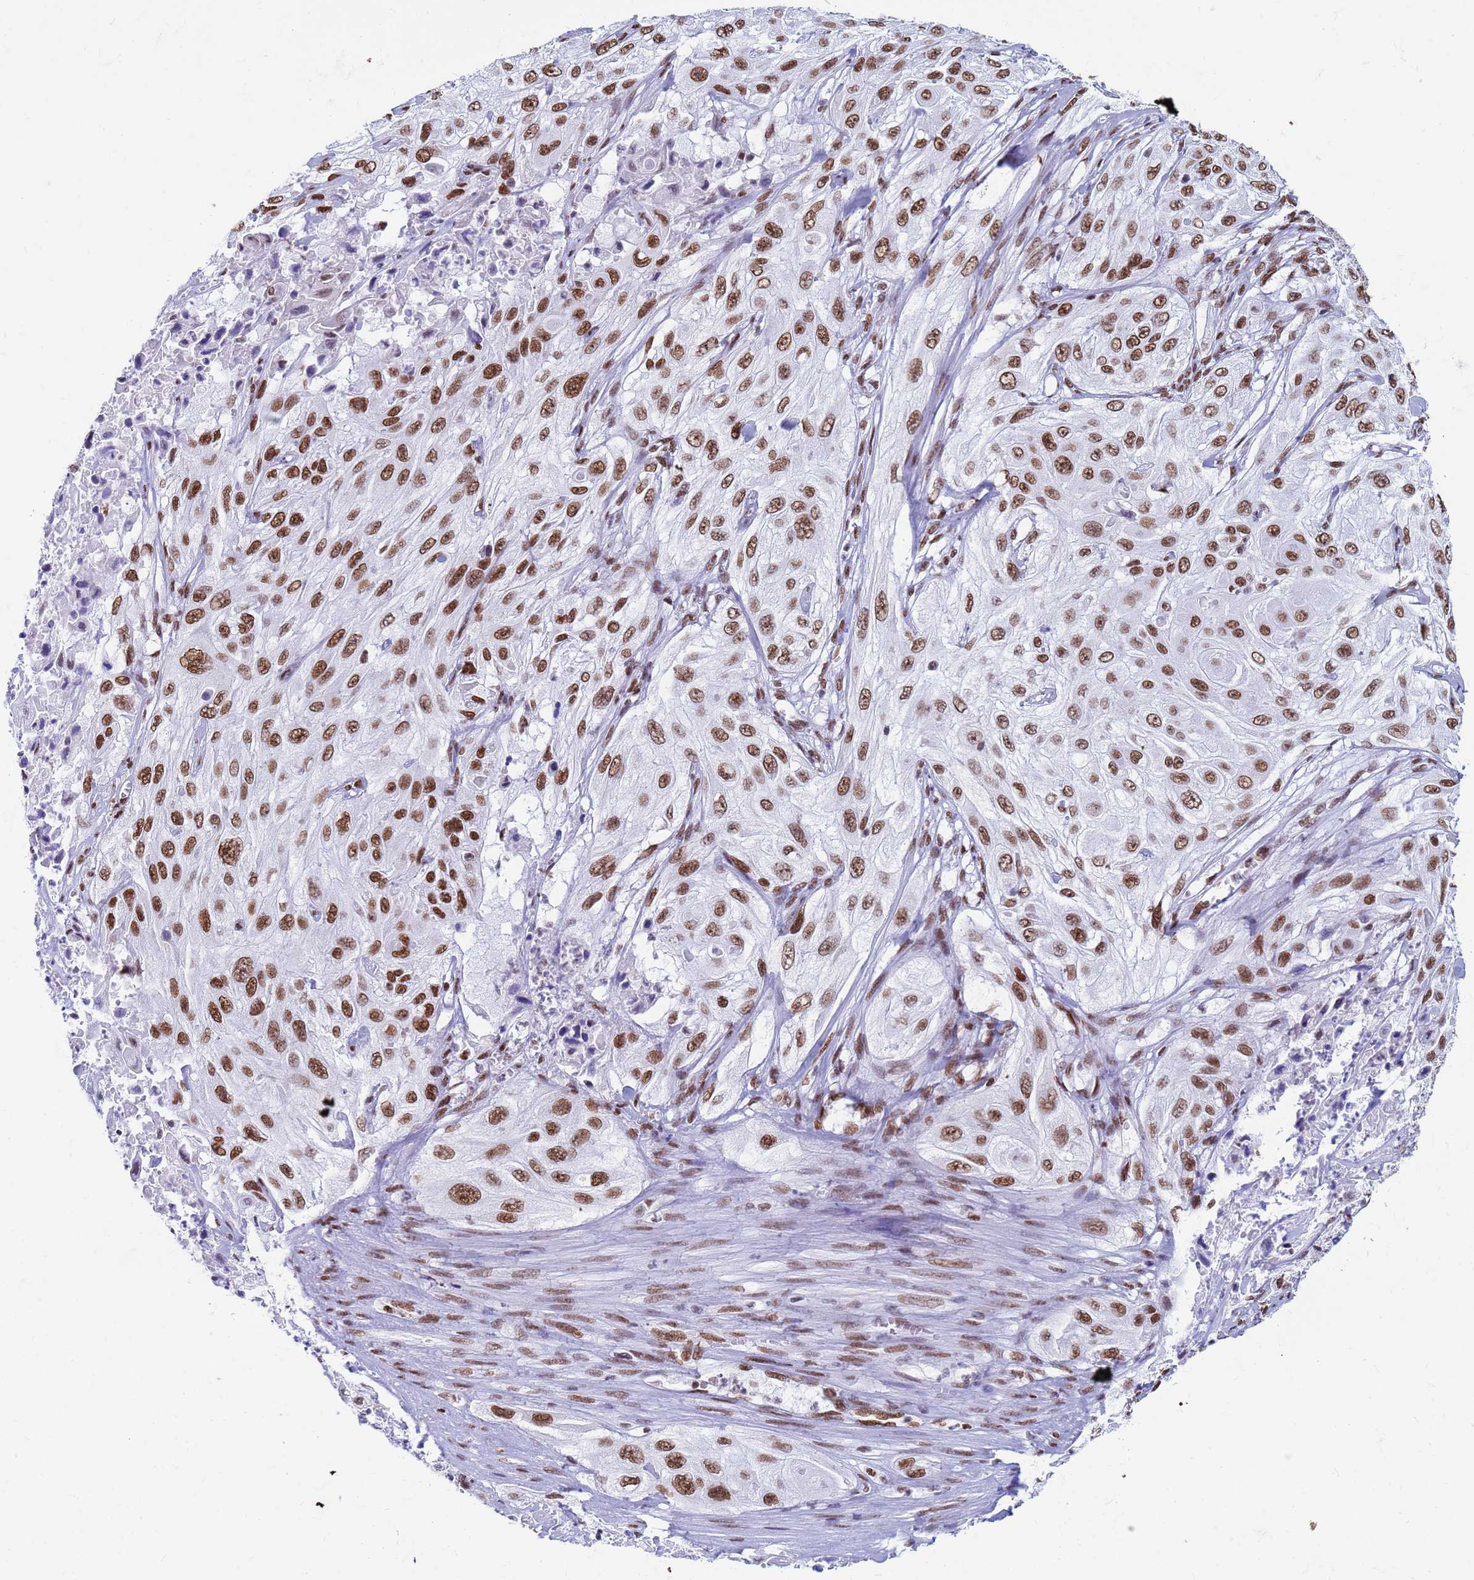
{"staining": {"intensity": "strong", "quantity": ">75%", "location": "nuclear"}, "tissue": "cervical cancer", "cell_type": "Tumor cells", "image_type": "cancer", "snomed": [{"axis": "morphology", "description": "Squamous cell carcinoma, NOS"}, {"axis": "topography", "description": "Cervix"}], "caption": "A brown stain shows strong nuclear staining of a protein in cervical cancer tumor cells. (DAB (3,3'-diaminobenzidine) IHC with brightfield microscopy, high magnification).", "gene": "FAM170B", "patient": {"sex": "female", "age": 42}}